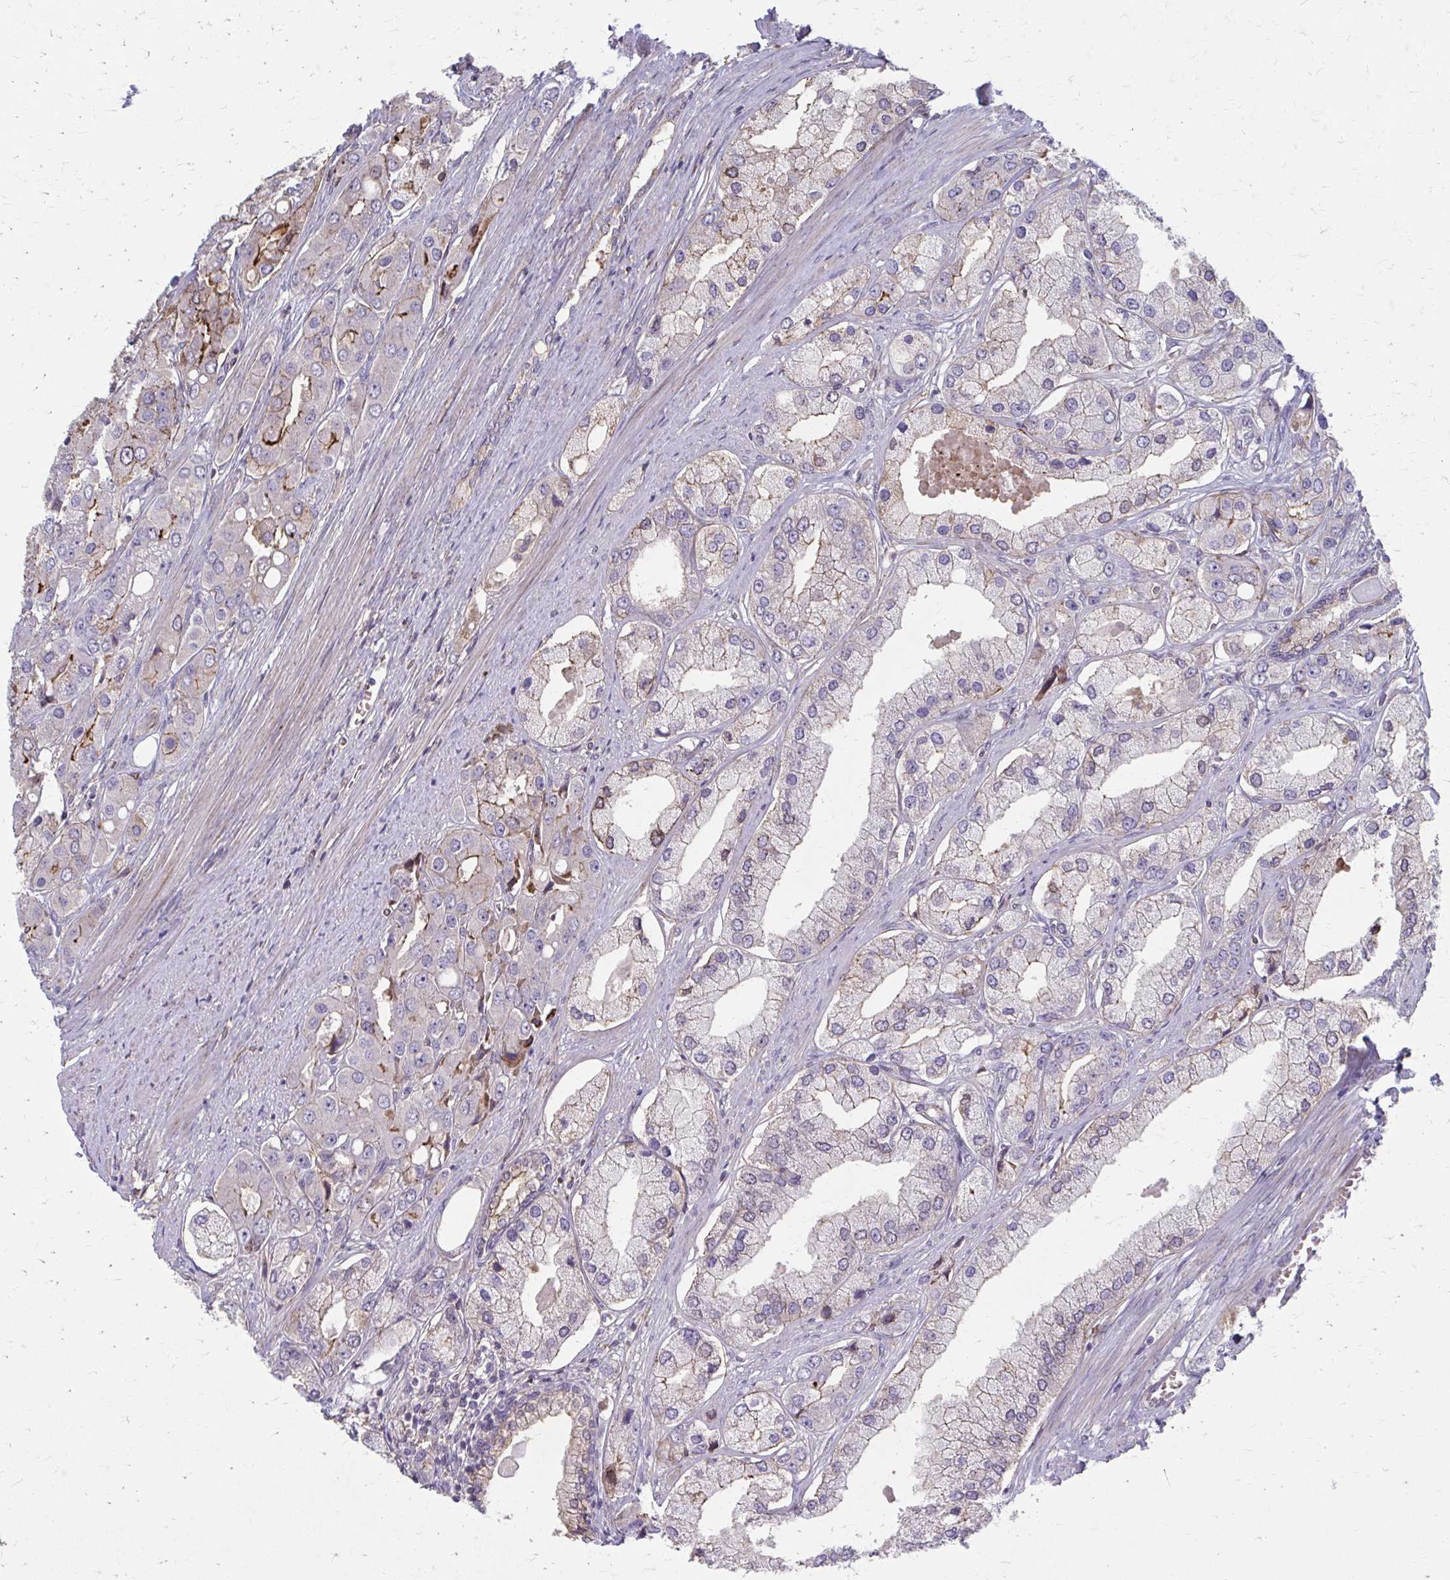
{"staining": {"intensity": "weak", "quantity": "25%-75%", "location": "cytoplasmic/membranous"}, "tissue": "prostate cancer", "cell_type": "Tumor cells", "image_type": "cancer", "snomed": [{"axis": "morphology", "description": "Adenocarcinoma, Low grade"}, {"axis": "topography", "description": "Prostate"}], "caption": "Immunohistochemistry photomicrograph of human prostate low-grade adenocarcinoma stained for a protein (brown), which reveals low levels of weak cytoplasmic/membranous staining in about 25%-75% of tumor cells.", "gene": "MMP14", "patient": {"sex": "male", "age": 69}}